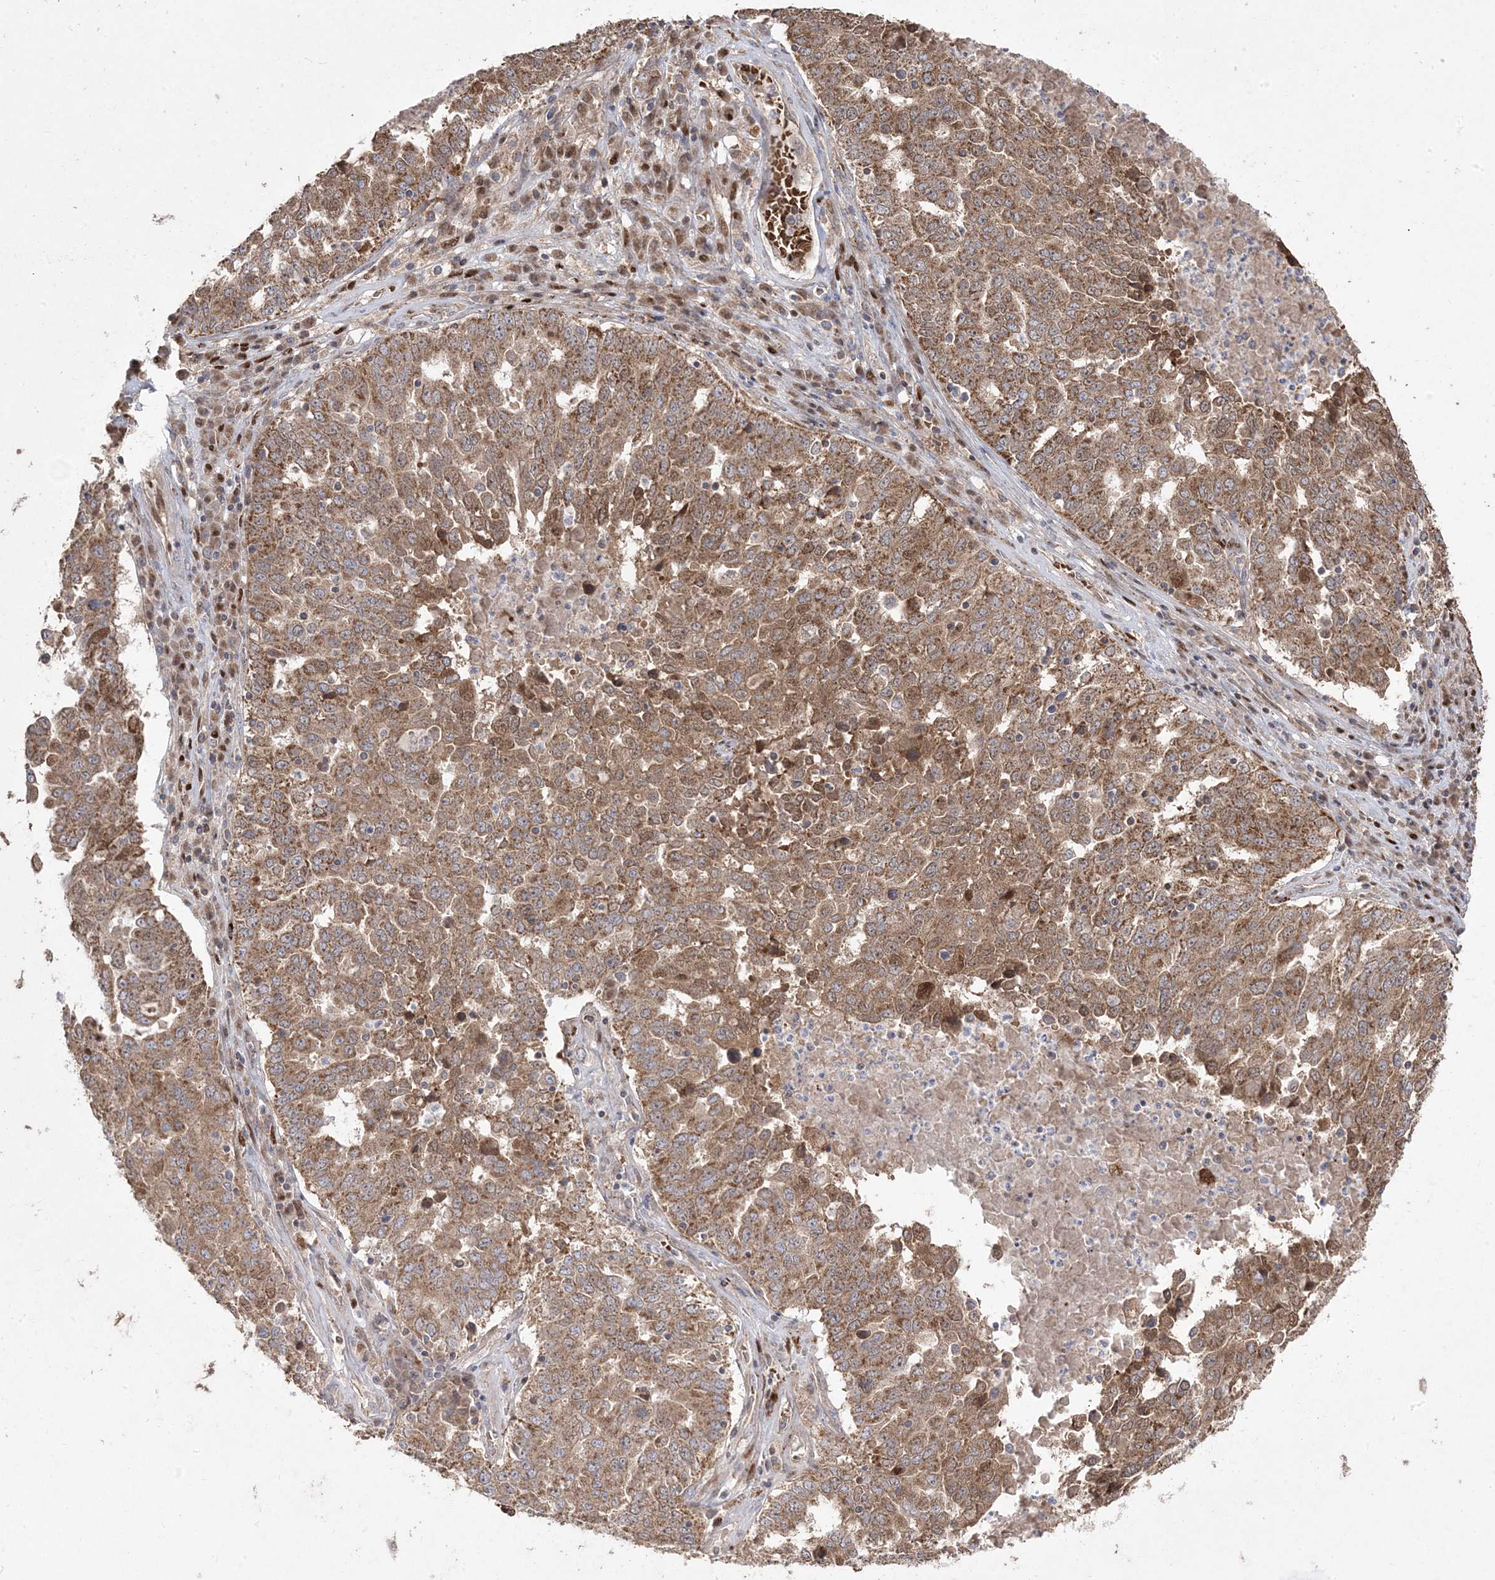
{"staining": {"intensity": "moderate", "quantity": ">75%", "location": "cytoplasmic/membranous"}, "tissue": "ovarian cancer", "cell_type": "Tumor cells", "image_type": "cancer", "snomed": [{"axis": "morphology", "description": "Carcinoma, endometroid"}, {"axis": "topography", "description": "Ovary"}], "caption": "This image reveals endometroid carcinoma (ovarian) stained with IHC to label a protein in brown. The cytoplasmic/membranous of tumor cells show moderate positivity for the protein. Nuclei are counter-stained blue.", "gene": "PPOX", "patient": {"sex": "female", "age": 62}}